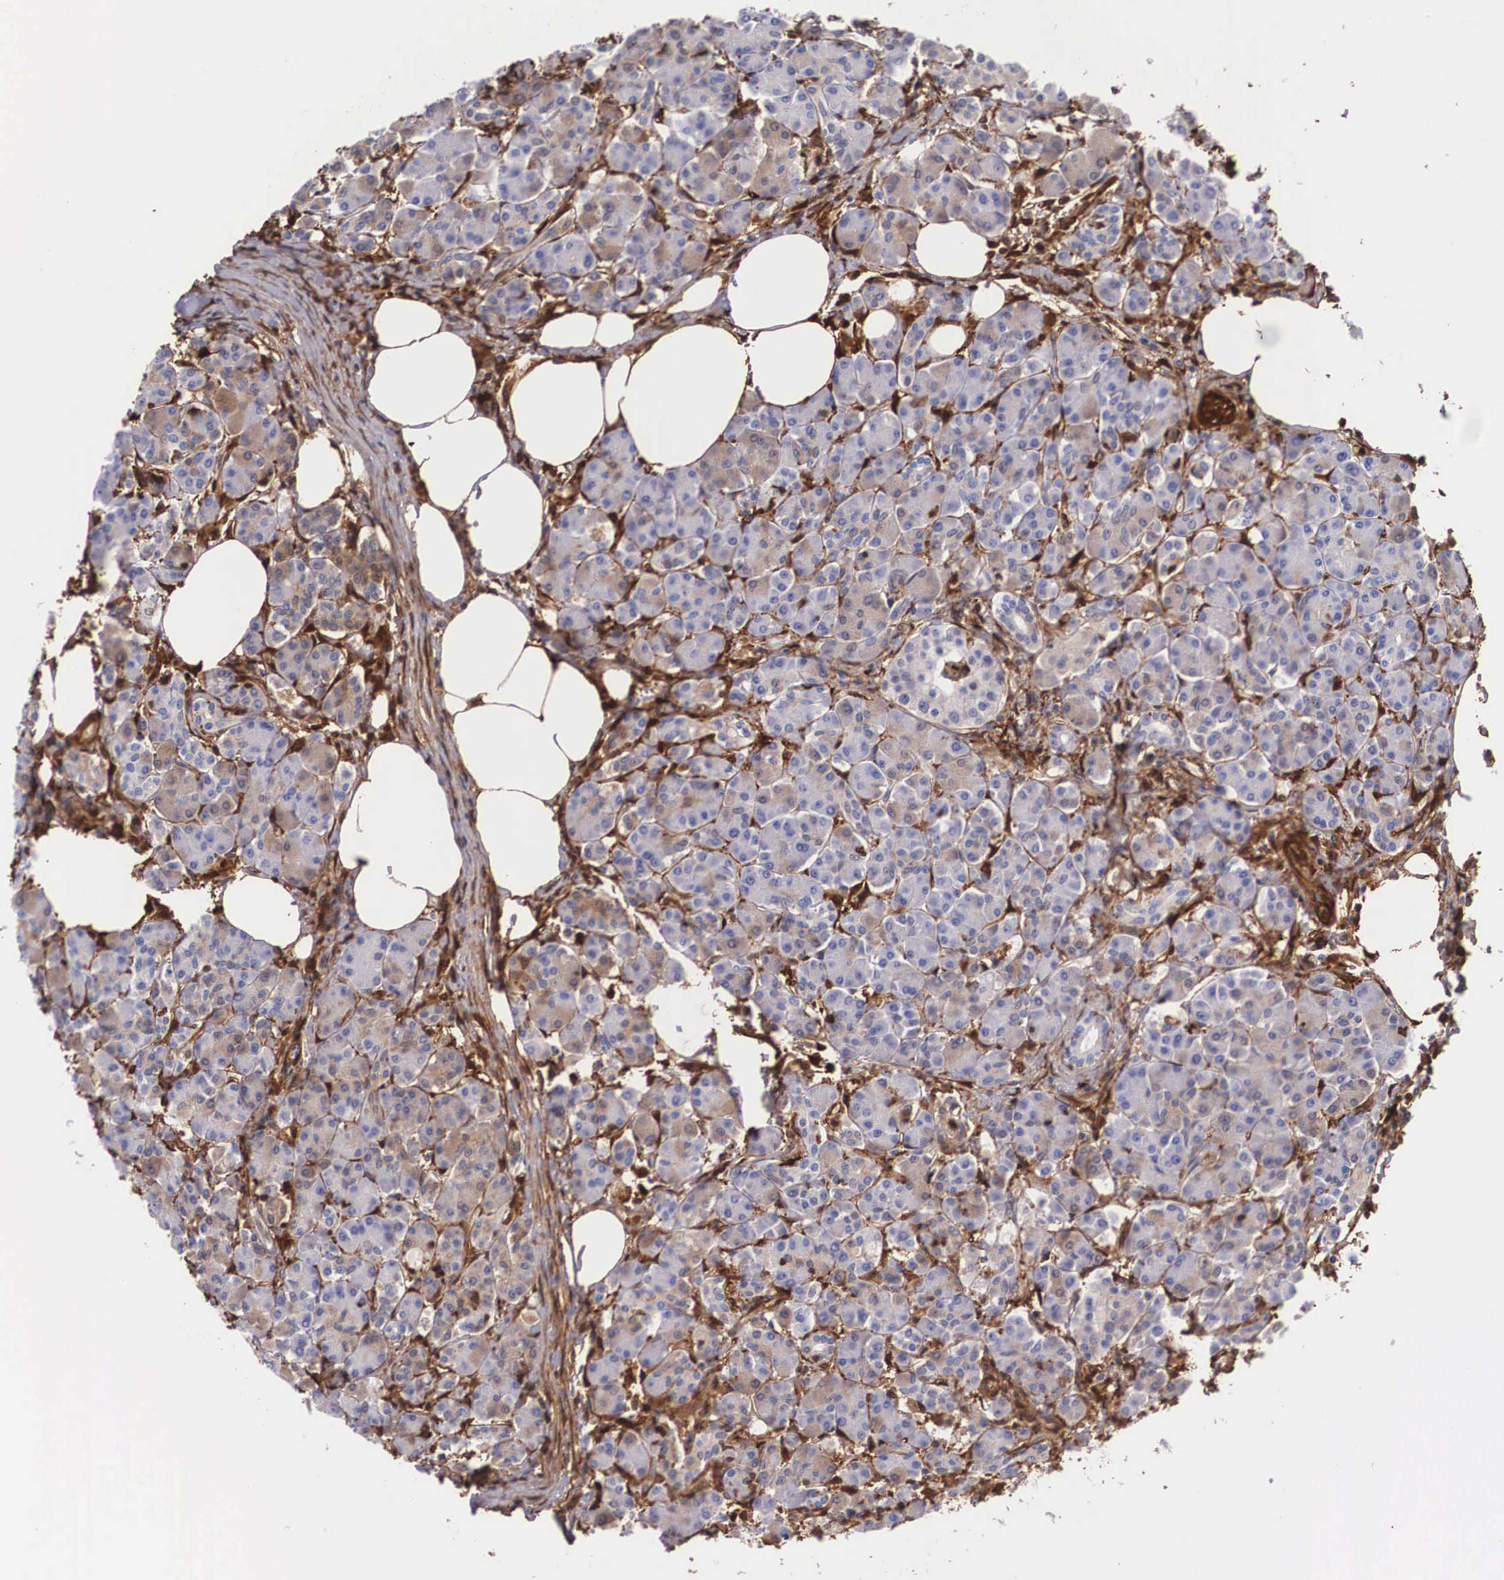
{"staining": {"intensity": "negative", "quantity": "none", "location": "none"}, "tissue": "pancreas", "cell_type": "Exocrine glandular cells", "image_type": "normal", "snomed": [{"axis": "morphology", "description": "Normal tissue, NOS"}, {"axis": "topography", "description": "Pancreas"}], "caption": "High power microscopy micrograph of an immunohistochemistry (IHC) histopathology image of normal pancreas, revealing no significant positivity in exocrine glandular cells. (DAB immunohistochemistry visualized using brightfield microscopy, high magnification).", "gene": "LGALS1", "patient": {"sex": "female", "age": 73}}